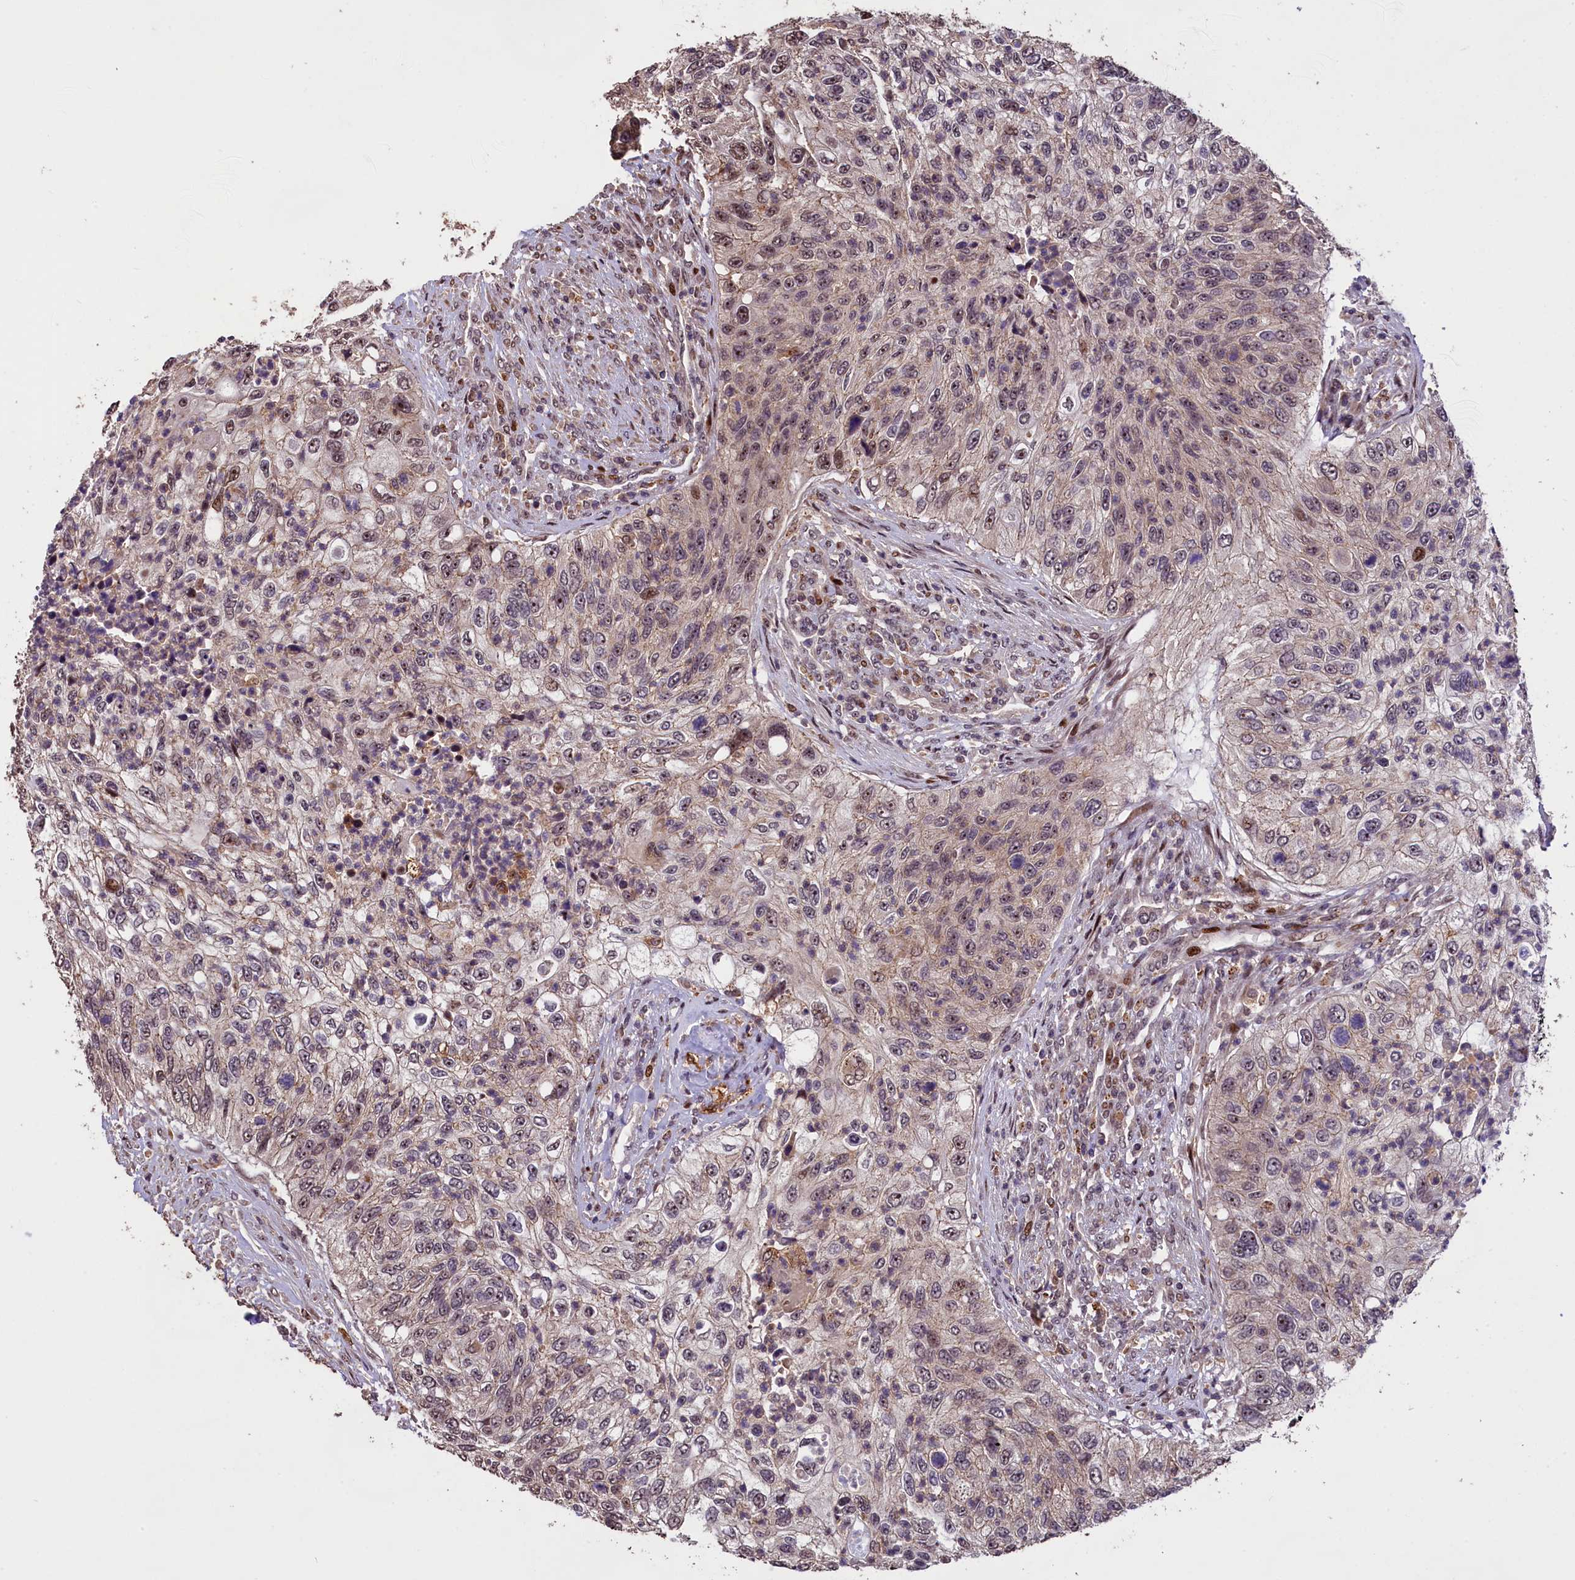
{"staining": {"intensity": "weak", "quantity": "25%-75%", "location": "cytoplasmic/membranous,nuclear"}, "tissue": "urothelial cancer", "cell_type": "Tumor cells", "image_type": "cancer", "snomed": [{"axis": "morphology", "description": "Urothelial carcinoma, High grade"}, {"axis": "topography", "description": "Urinary bladder"}], "caption": "Immunohistochemistry of urothelial cancer displays low levels of weak cytoplasmic/membranous and nuclear positivity in approximately 25%-75% of tumor cells.", "gene": "PHAF1", "patient": {"sex": "female", "age": 60}}